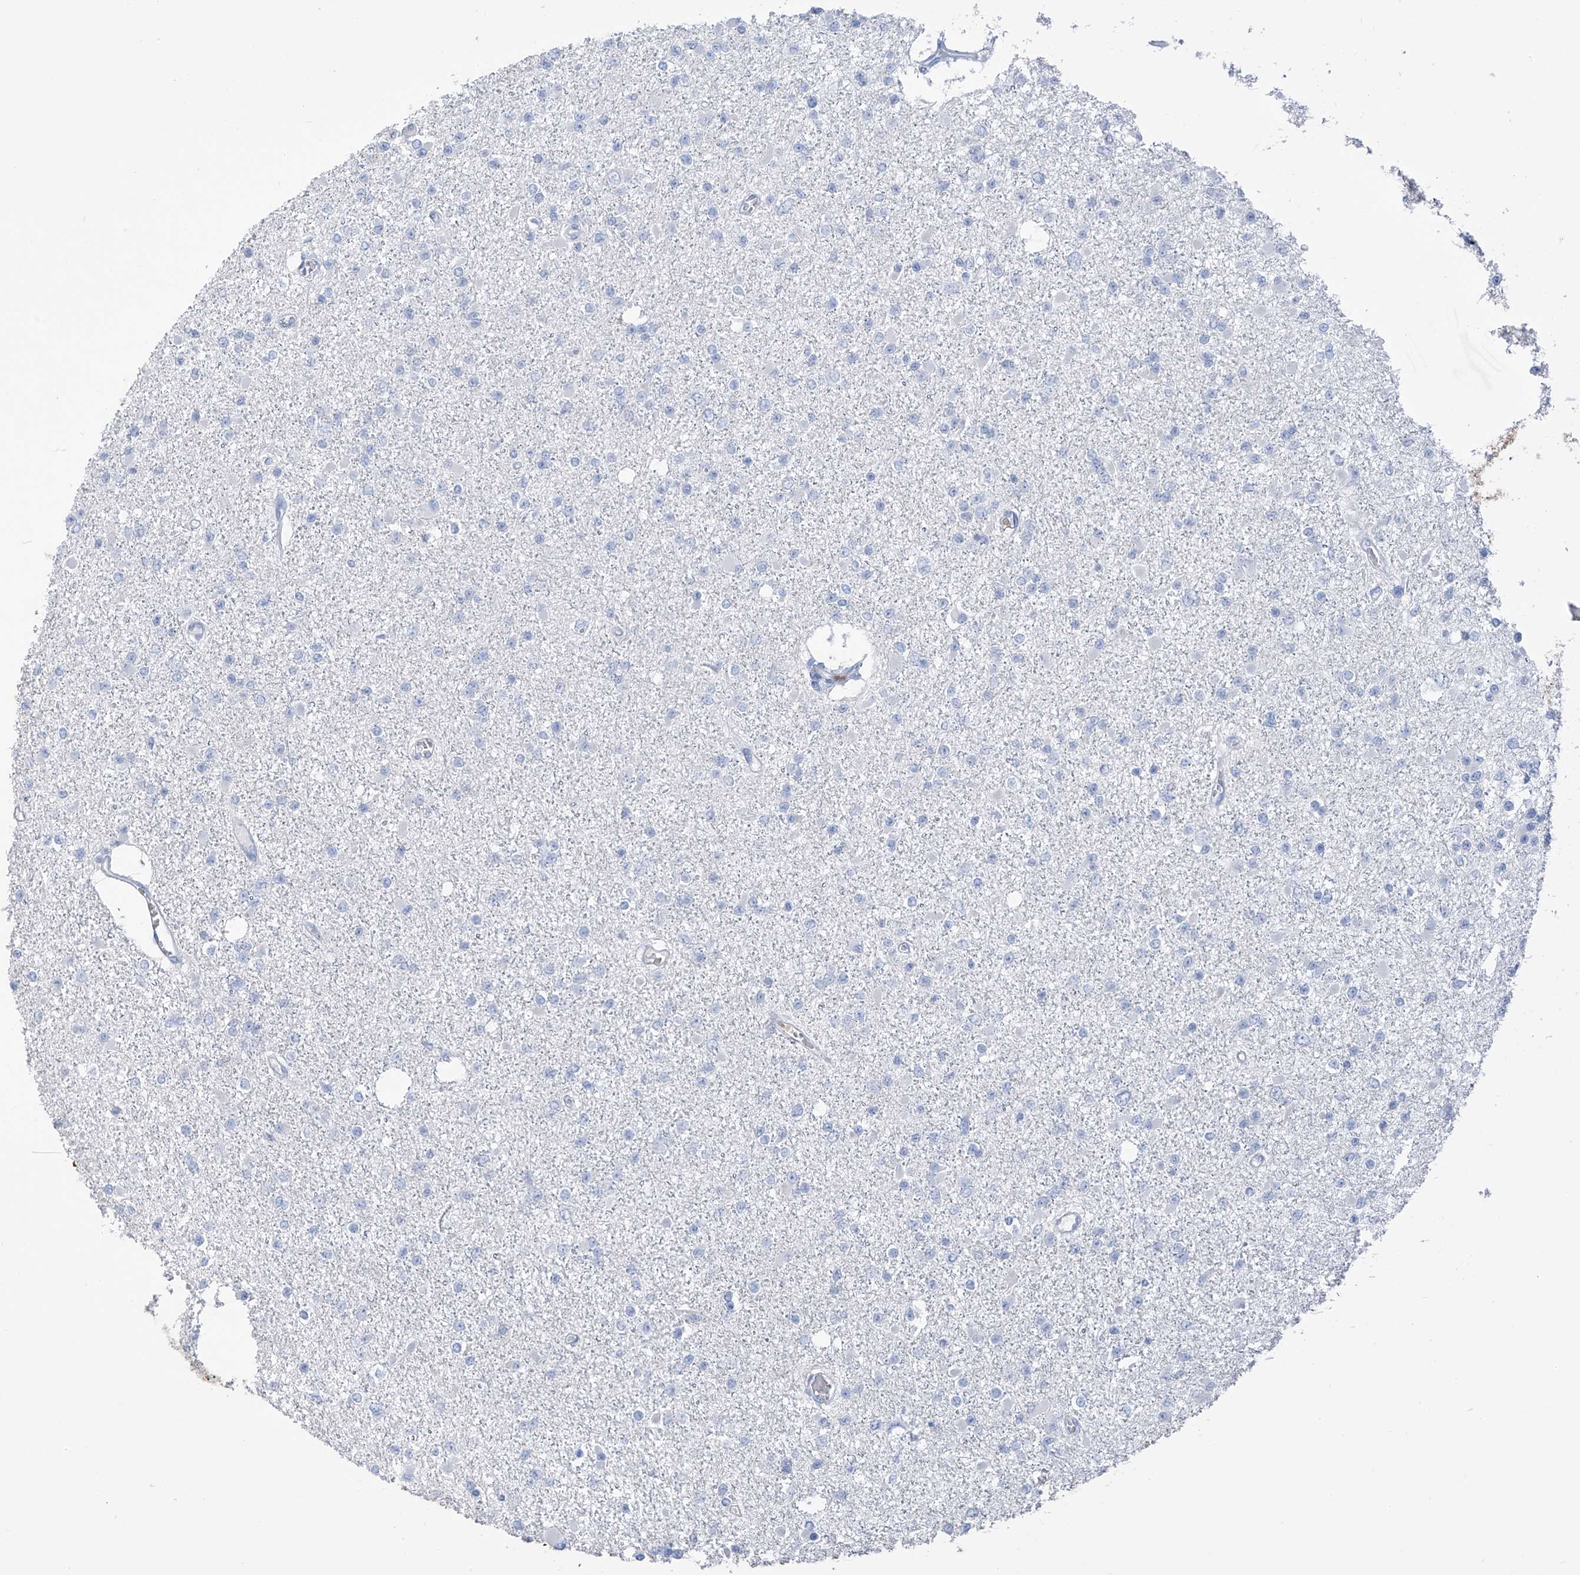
{"staining": {"intensity": "negative", "quantity": "none", "location": "none"}, "tissue": "glioma", "cell_type": "Tumor cells", "image_type": "cancer", "snomed": [{"axis": "morphology", "description": "Glioma, malignant, Low grade"}, {"axis": "topography", "description": "Brain"}], "caption": "A micrograph of human glioma is negative for staining in tumor cells.", "gene": "PAFAH1B3", "patient": {"sex": "female", "age": 22}}